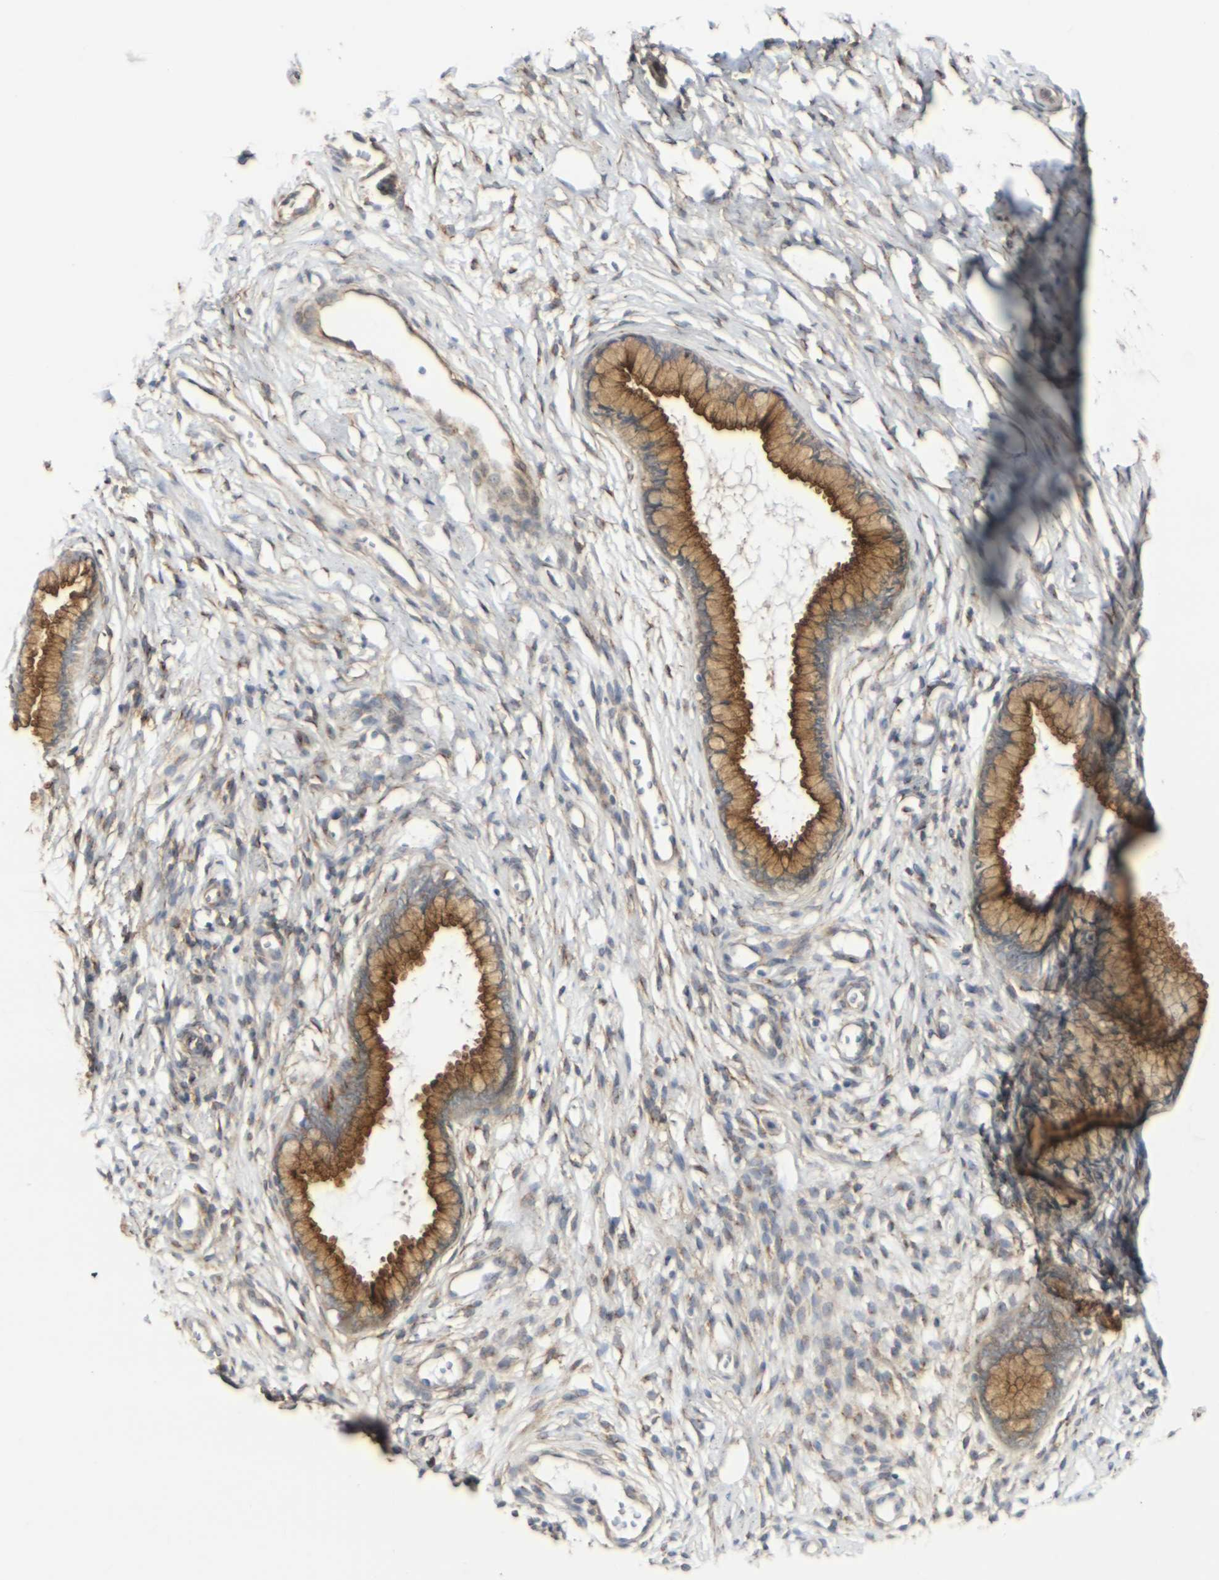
{"staining": {"intensity": "strong", "quantity": ">75%", "location": "cytoplasmic/membranous"}, "tissue": "cervix", "cell_type": "Glandular cells", "image_type": "normal", "snomed": [{"axis": "morphology", "description": "Normal tissue, NOS"}, {"axis": "topography", "description": "Cervix"}], "caption": "Benign cervix shows strong cytoplasmic/membranous positivity in about >75% of glandular cells, visualized by immunohistochemistry.", "gene": "MYOF", "patient": {"sex": "female", "age": 65}}